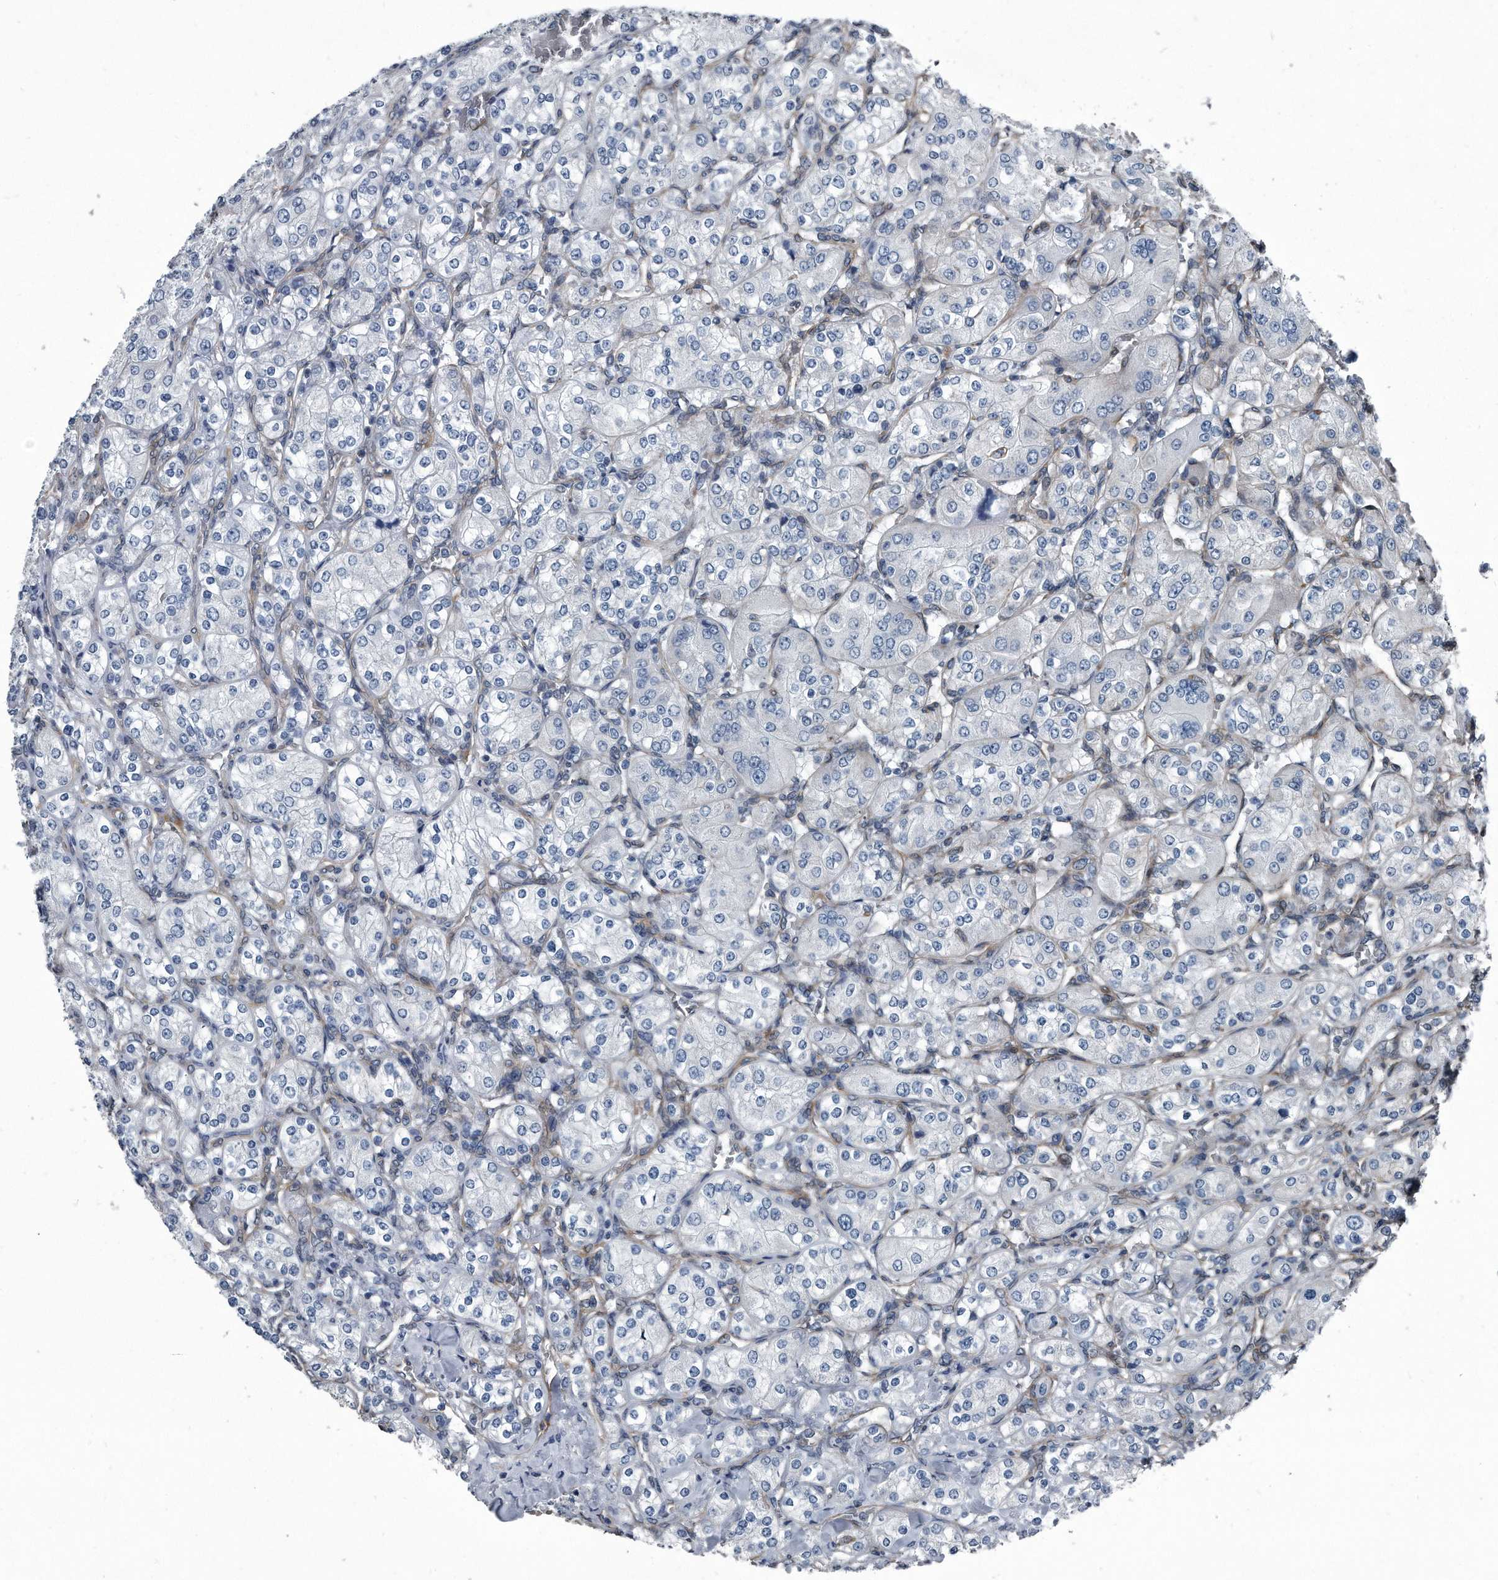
{"staining": {"intensity": "negative", "quantity": "none", "location": "none"}, "tissue": "renal cancer", "cell_type": "Tumor cells", "image_type": "cancer", "snomed": [{"axis": "morphology", "description": "Adenocarcinoma, NOS"}, {"axis": "topography", "description": "Kidney"}], "caption": "IHC micrograph of neoplastic tissue: renal cancer (adenocarcinoma) stained with DAB displays no significant protein staining in tumor cells.", "gene": "PLEC", "patient": {"sex": "male", "age": 77}}